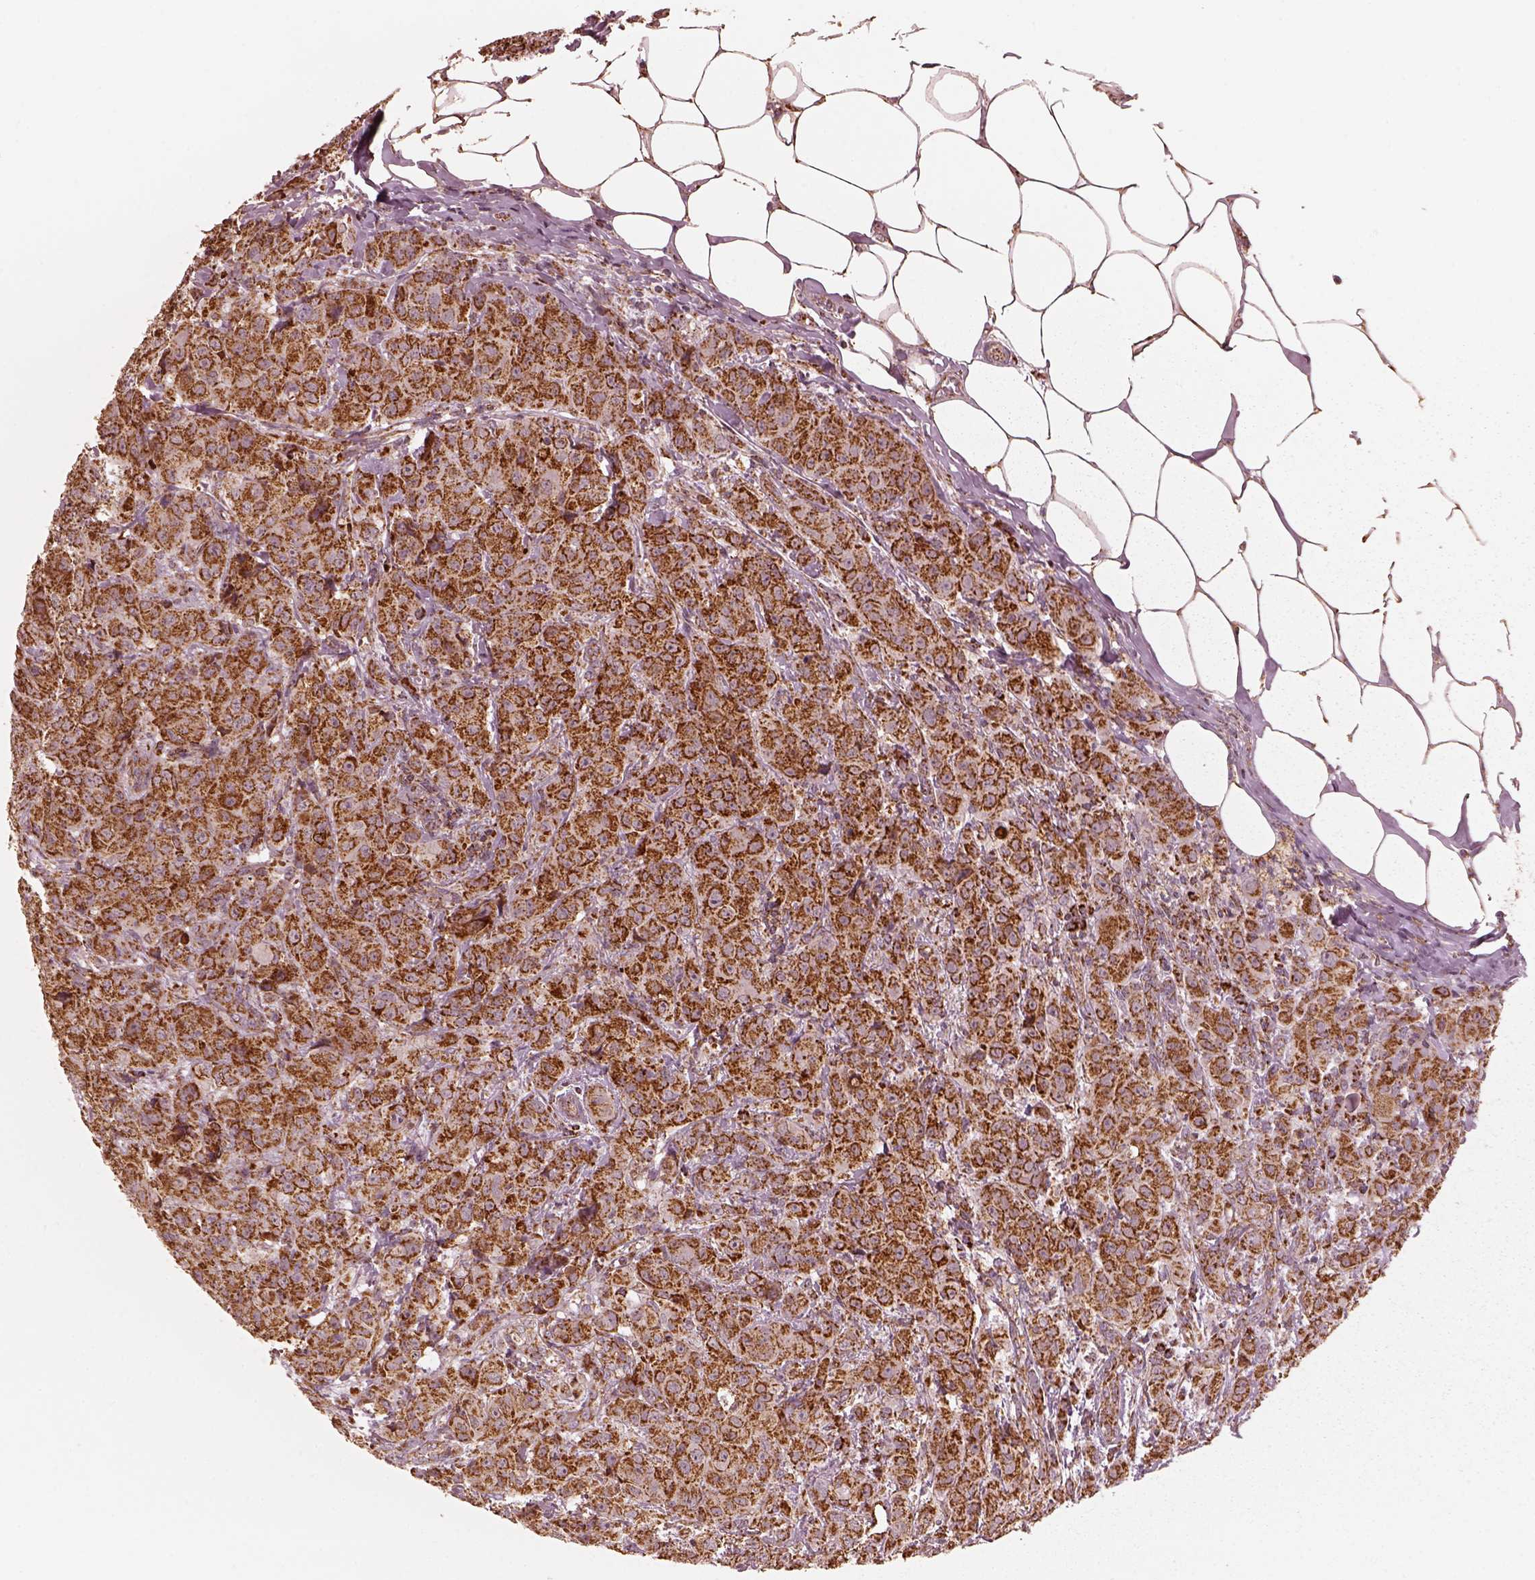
{"staining": {"intensity": "strong", "quantity": ">75%", "location": "cytoplasmic/membranous"}, "tissue": "breast cancer", "cell_type": "Tumor cells", "image_type": "cancer", "snomed": [{"axis": "morphology", "description": "Normal tissue, NOS"}, {"axis": "morphology", "description": "Duct carcinoma"}, {"axis": "topography", "description": "Breast"}], "caption": "Strong cytoplasmic/membranous staining for a protein is appreciated in approximately >75% of tumor cells of breast cancer (infiltrating ductal carcinoma) using immunohistochemistry.", "gene": "NDUFB10", "patient": {"sex": "female", "age": 43}}